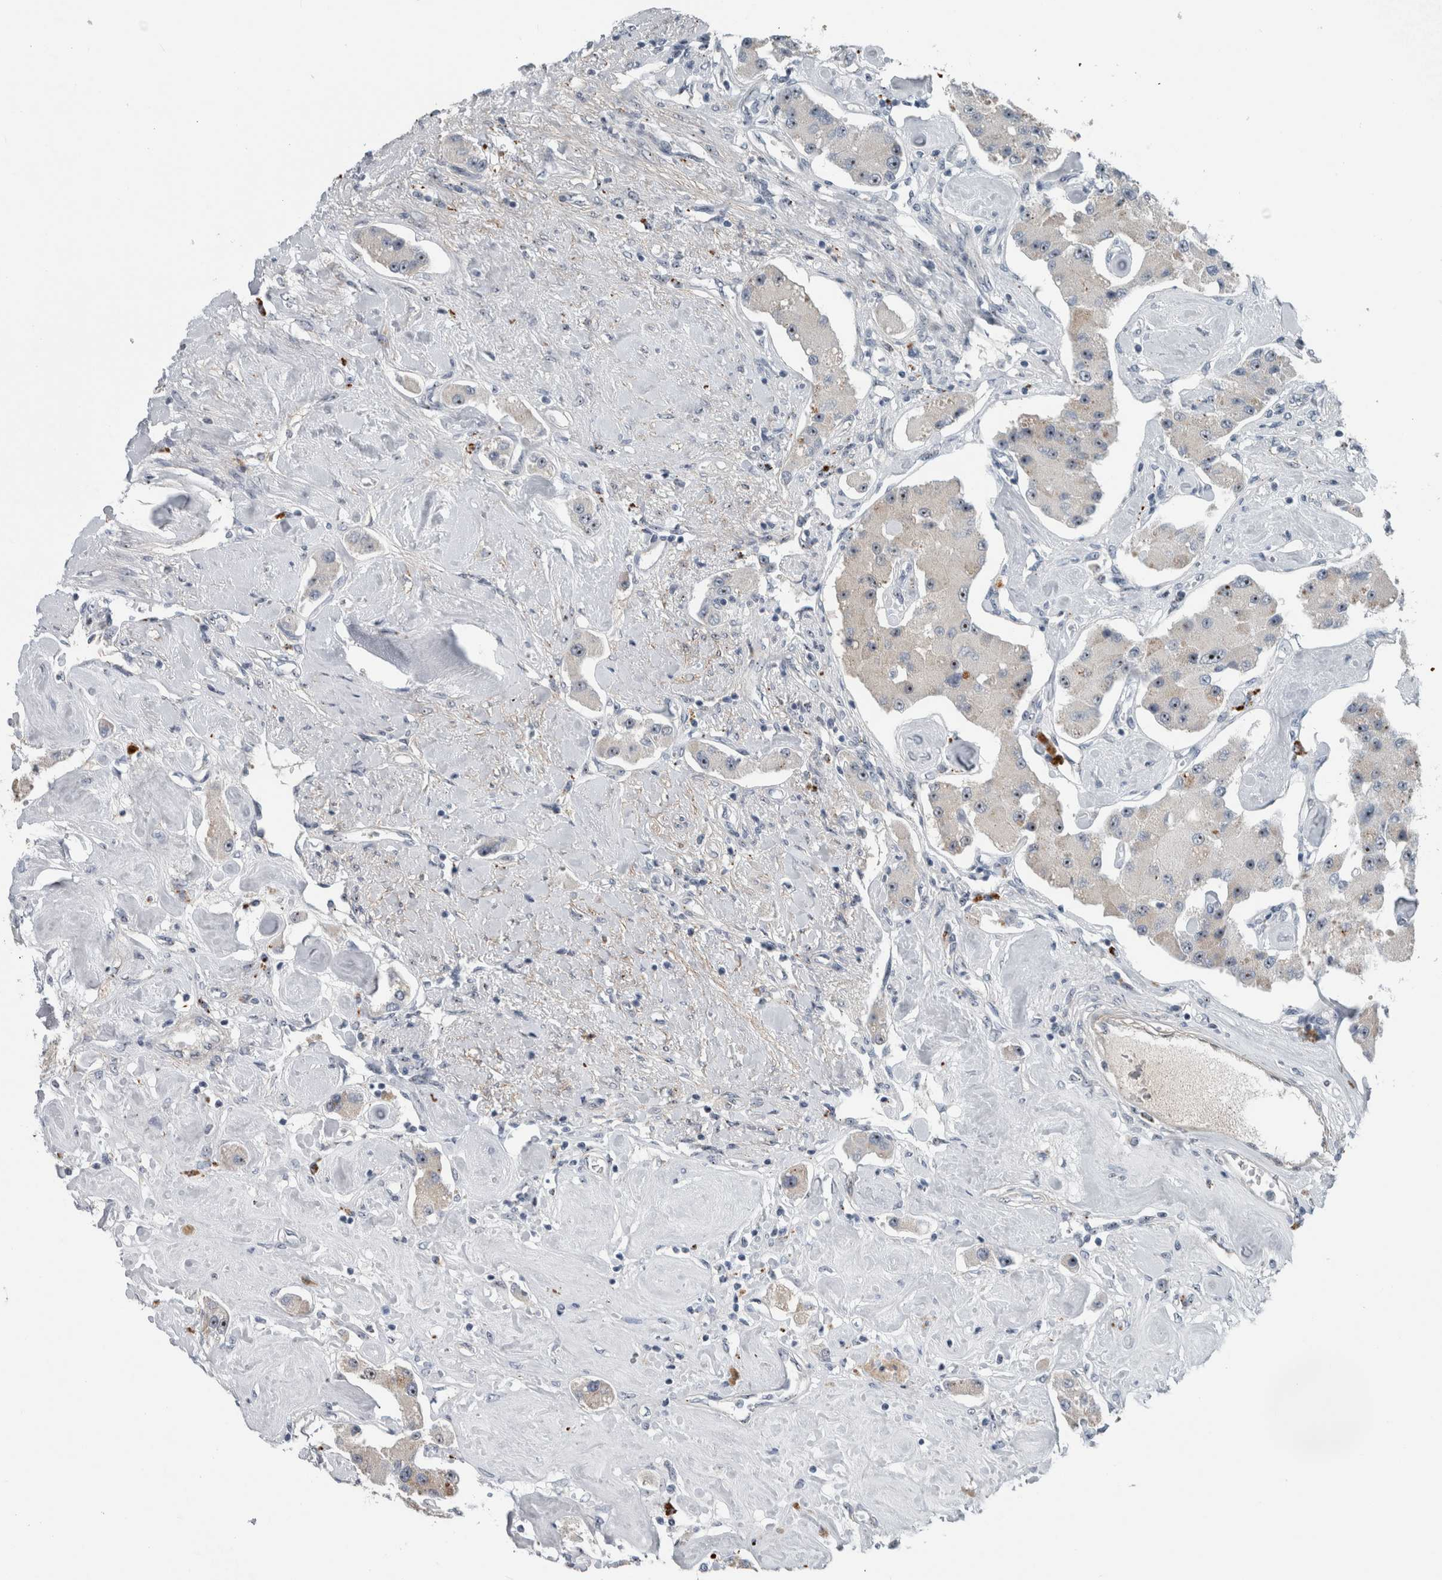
{"staining": {"intensity": "negative", "quantity": "none", "location": "none"}, "tissue": "carcinoid", "cell_type": "Tumor cells", "image_type": "cancer", "snomed": [{"axis": "morphology", "description": "Carcinoid, malignant, NOS"}, {"axis": "topography", "description": "Pancreas"}], "caption": "A high-resolution image shows immunohistochemistry (IHC) staining of carcinoid, which shows no significant staining in tumor cells.", "gene": "UTP6", "patient": {"sex": "male", "age": 41}}